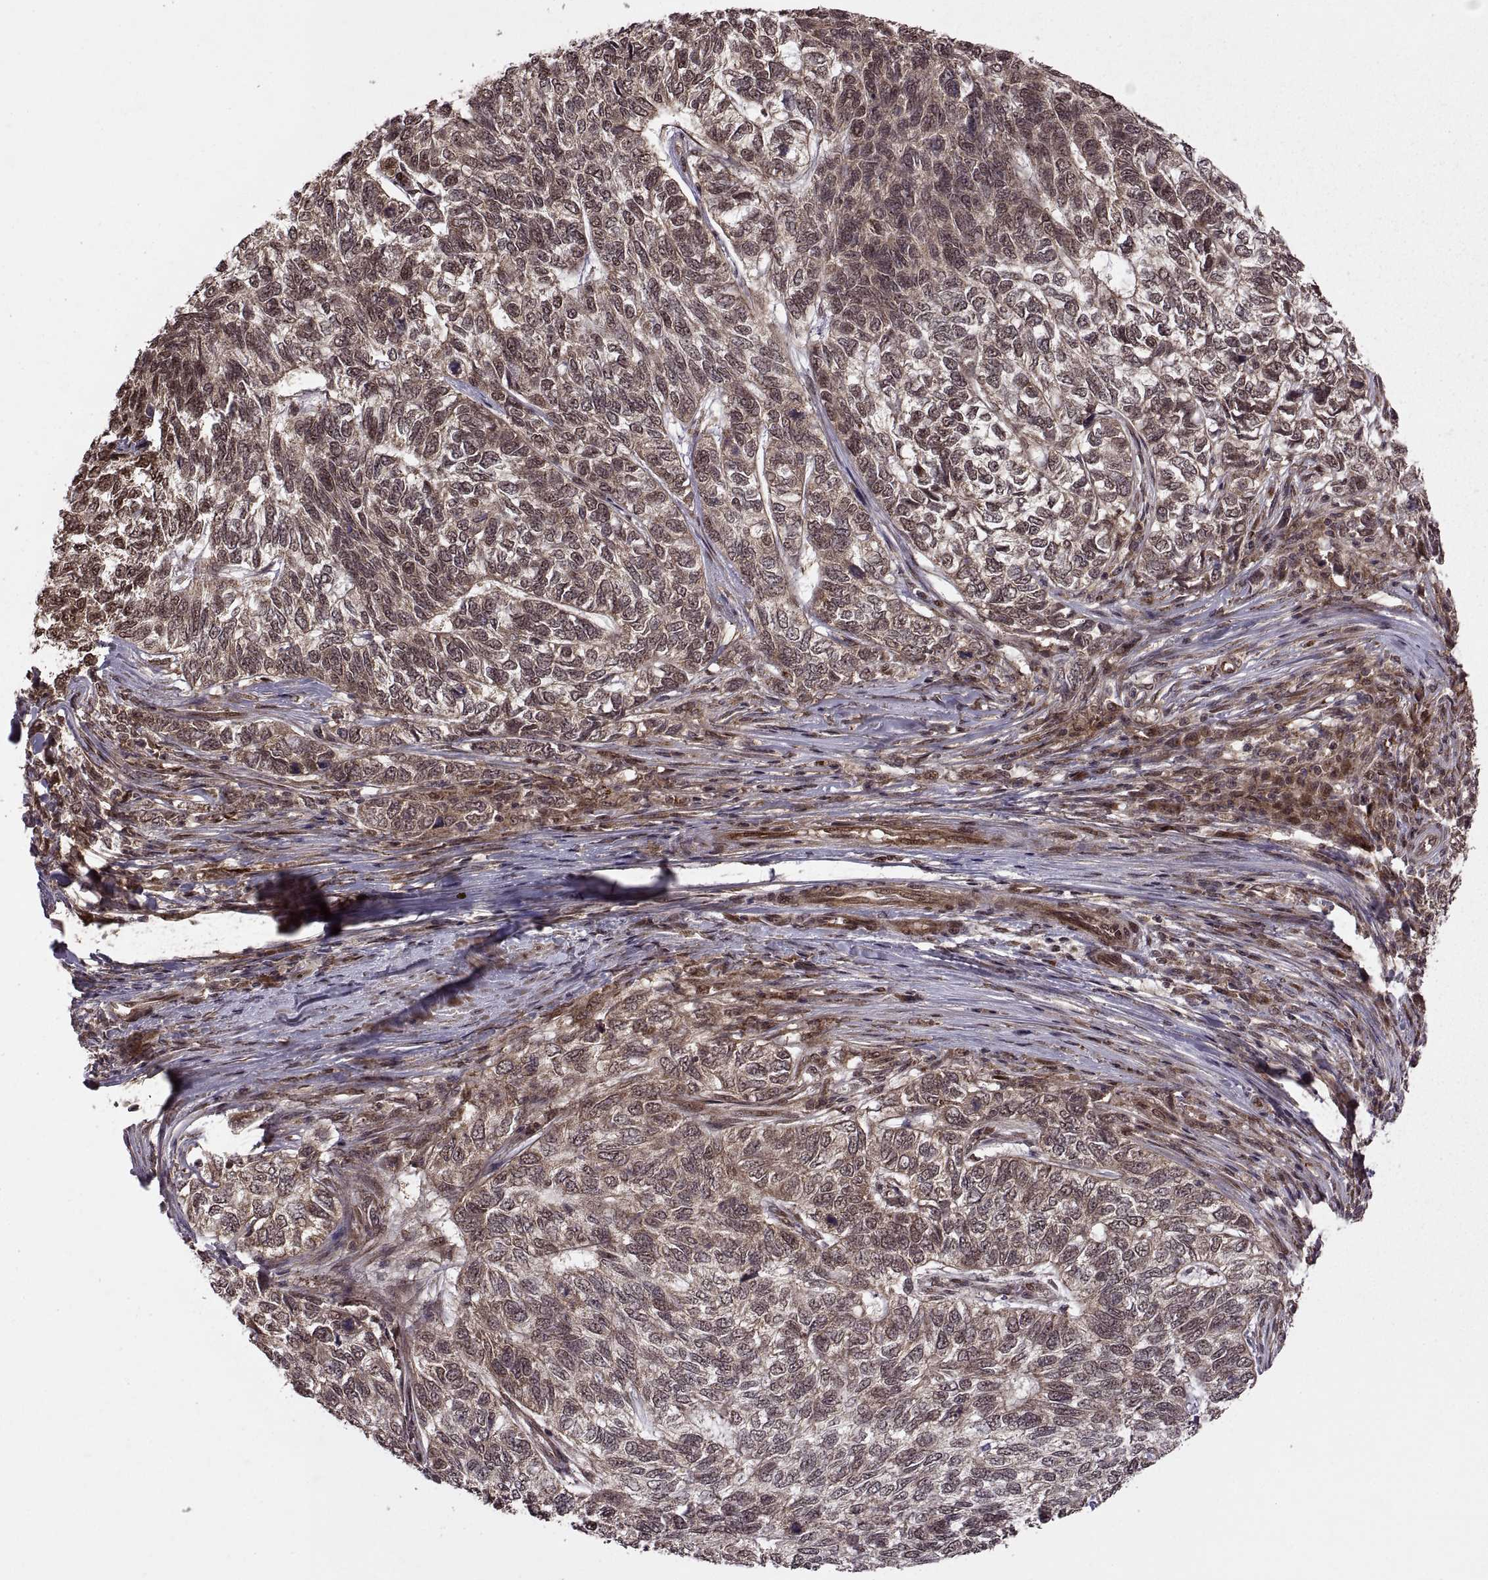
{"staining": {"intensity": "weak", "quantity": "25%-75%", "location": "cytoplasmic/membranous,nuclear"}, "tissue": "skin cancer", "cell_type": "Tumor cells", "image_type": "cancer", "snomed": [{"axis": "morphology", "description": "Basal cell carcinoma"}, {"axis": "topography", "description": "Skin"}], "caption": "An image showing weak cytoplasmic/membranous and nuclear staining in about 25%-75% of tumor cells in skin basal cell carcinoma, as visualized by brown immunohistochemical staining.", "gene": "PTOV1", "patient": {"sex": "female", "age": 65}}